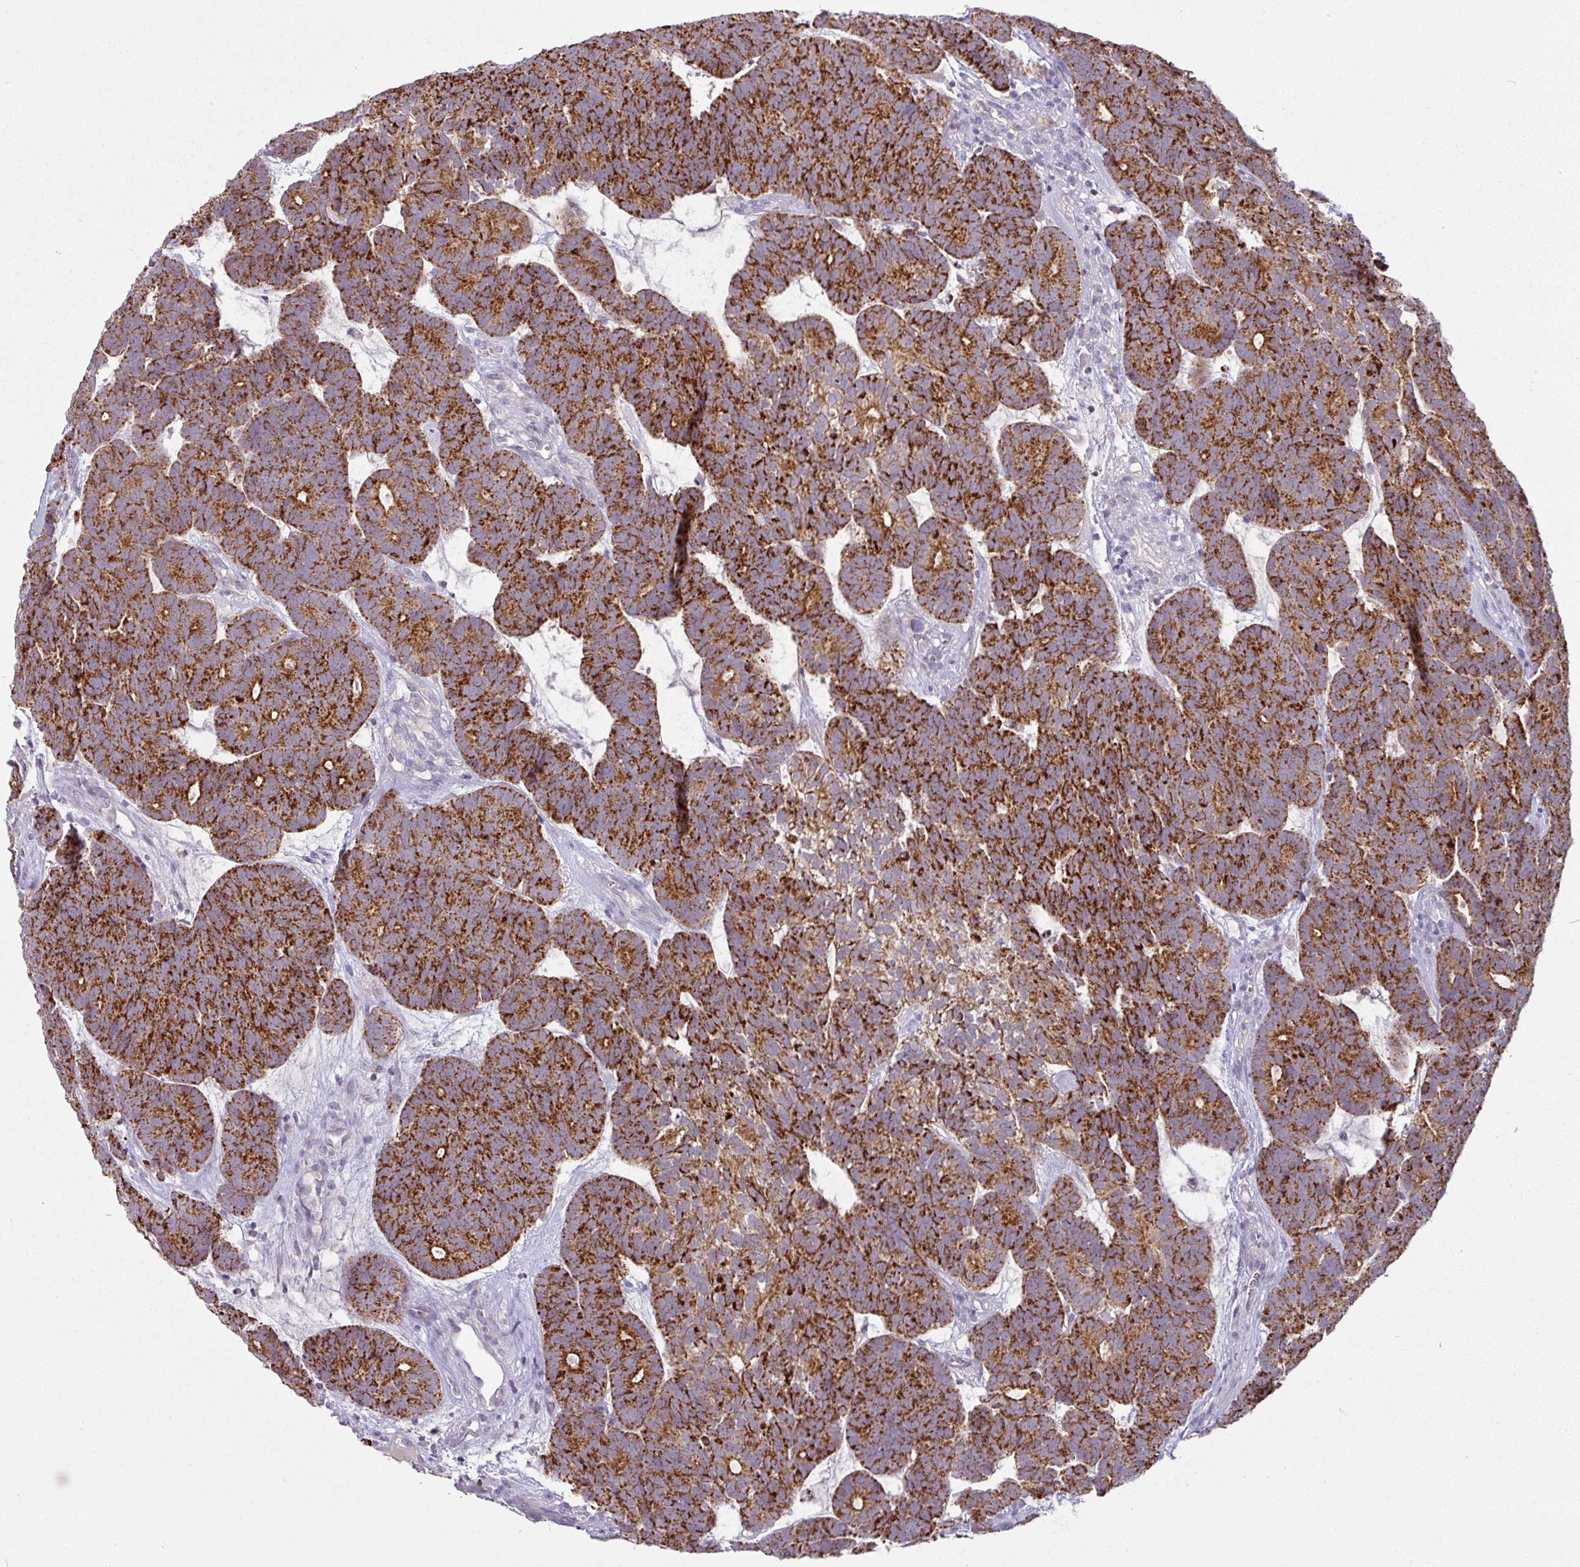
{"staining": {"intensity": "strong", "quantity": ">75%", "location": "cytoplasmic/membranous"}, "tissue": "head and neck cancer", "cell_type": "Tumor cells", "image_type": "cancer", "snomed": [{"axis": "morphology", "description": "Adenocarcinoma, NOS"}, {"axis": "topography", "description": "Head-Neck"}], "caption": "Approximately >75% of tumor cells in human head and neck cancer (adenocarcinoma) demonstrate strong cytoplasmic/membranous protein expression as visualized by brown immunohistochemical staining.", "gene": "TRAPPC1", "patient": {"sex": "female", "age": 81}}